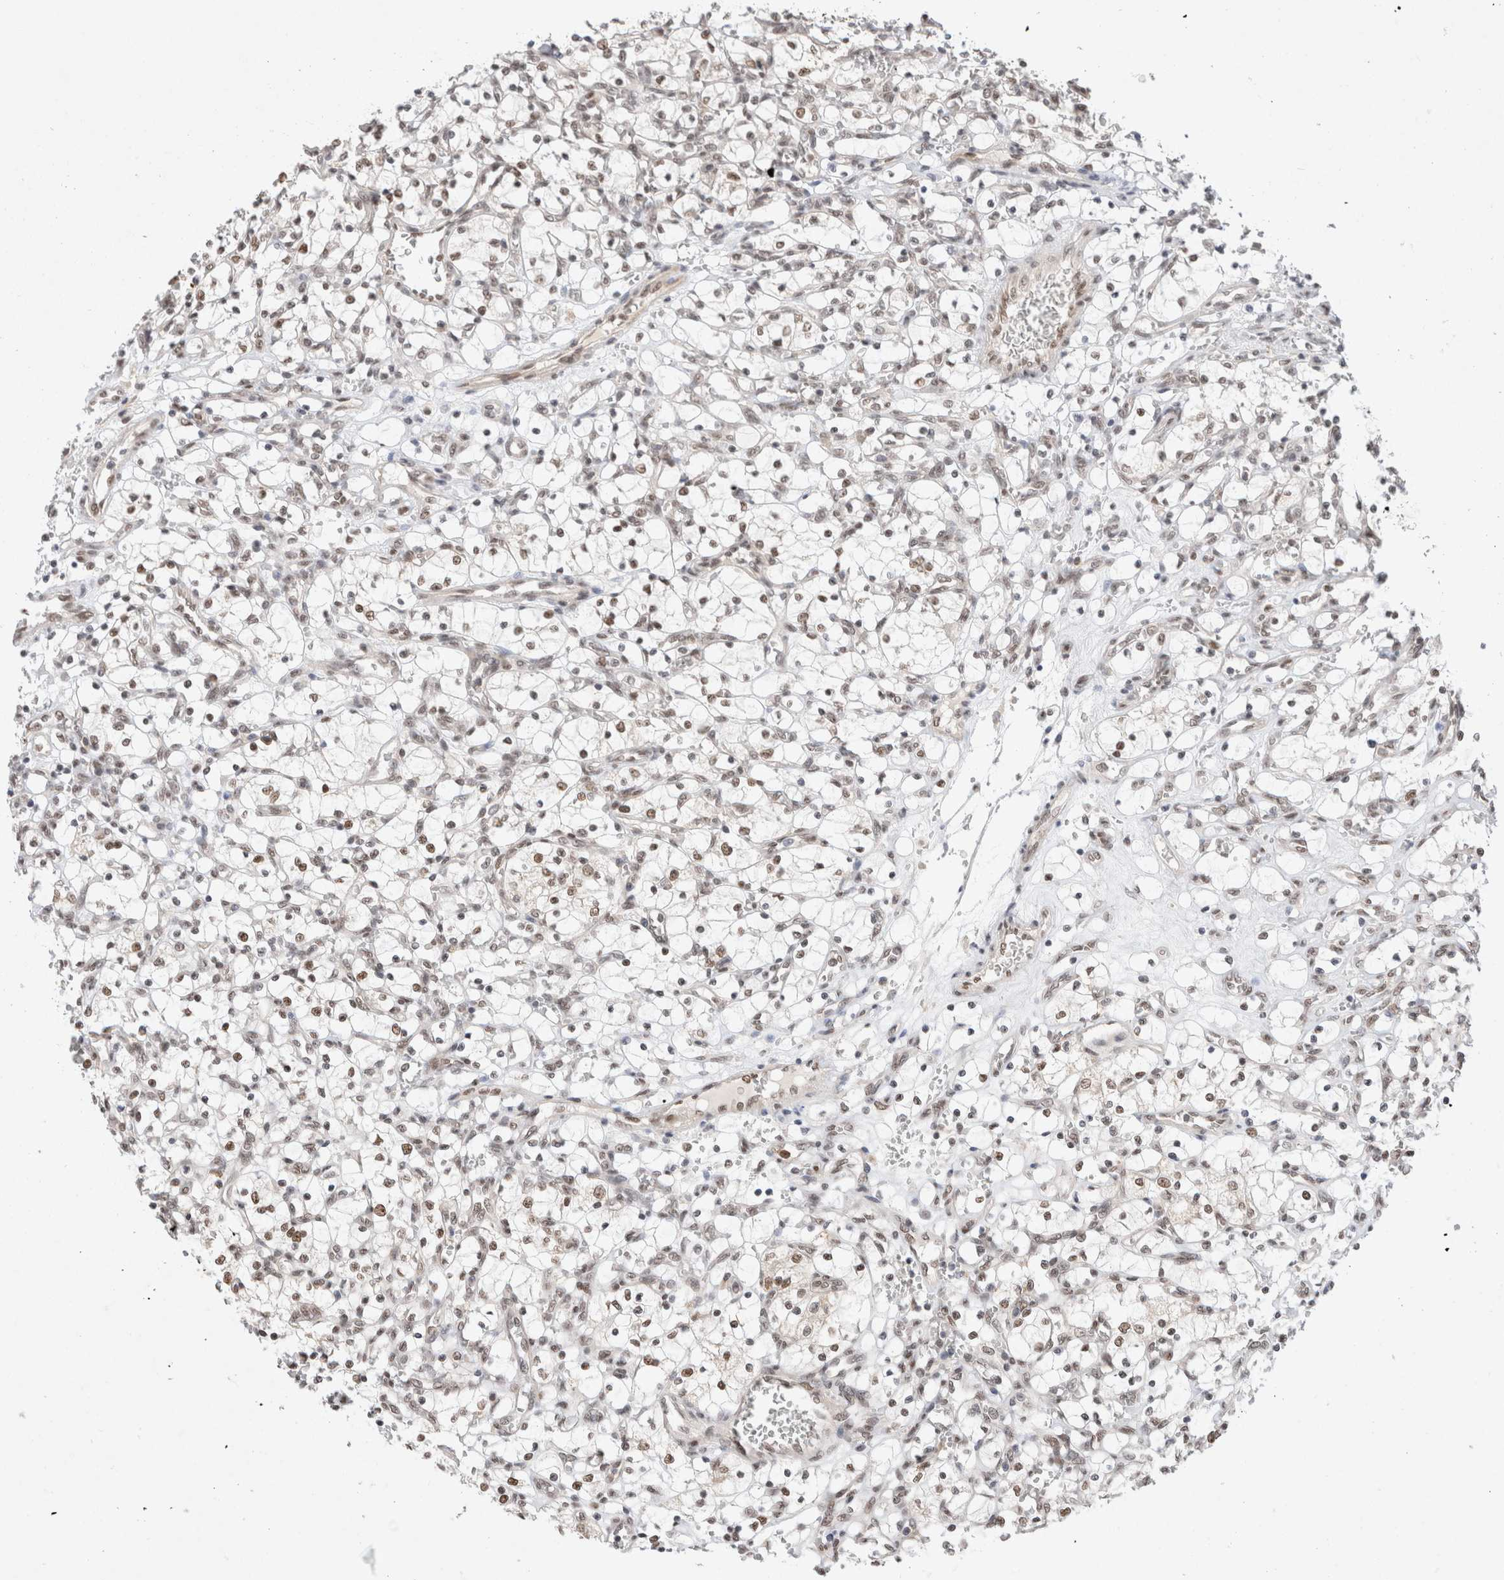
{"staining": {"intensity": "weak", "quantity": ">75%", "location": "nuclear"}, "tissue": "renal cancer", "cell_type": "Tumor cells", "image_type": "cancer", "snomed": [{"axis": "morphology", "description": "Adenocarcinoma, NOS"}, {"axis": "topography", "description": "Kidney"}], "caption": "The micrograph demonstrates a brown stain indicating the presence of a protein in the nuclear of tumor cells in renal adenocarcinoma.", "gene": "GTF2I", "patient": {"sex": "female", "age": 69}}